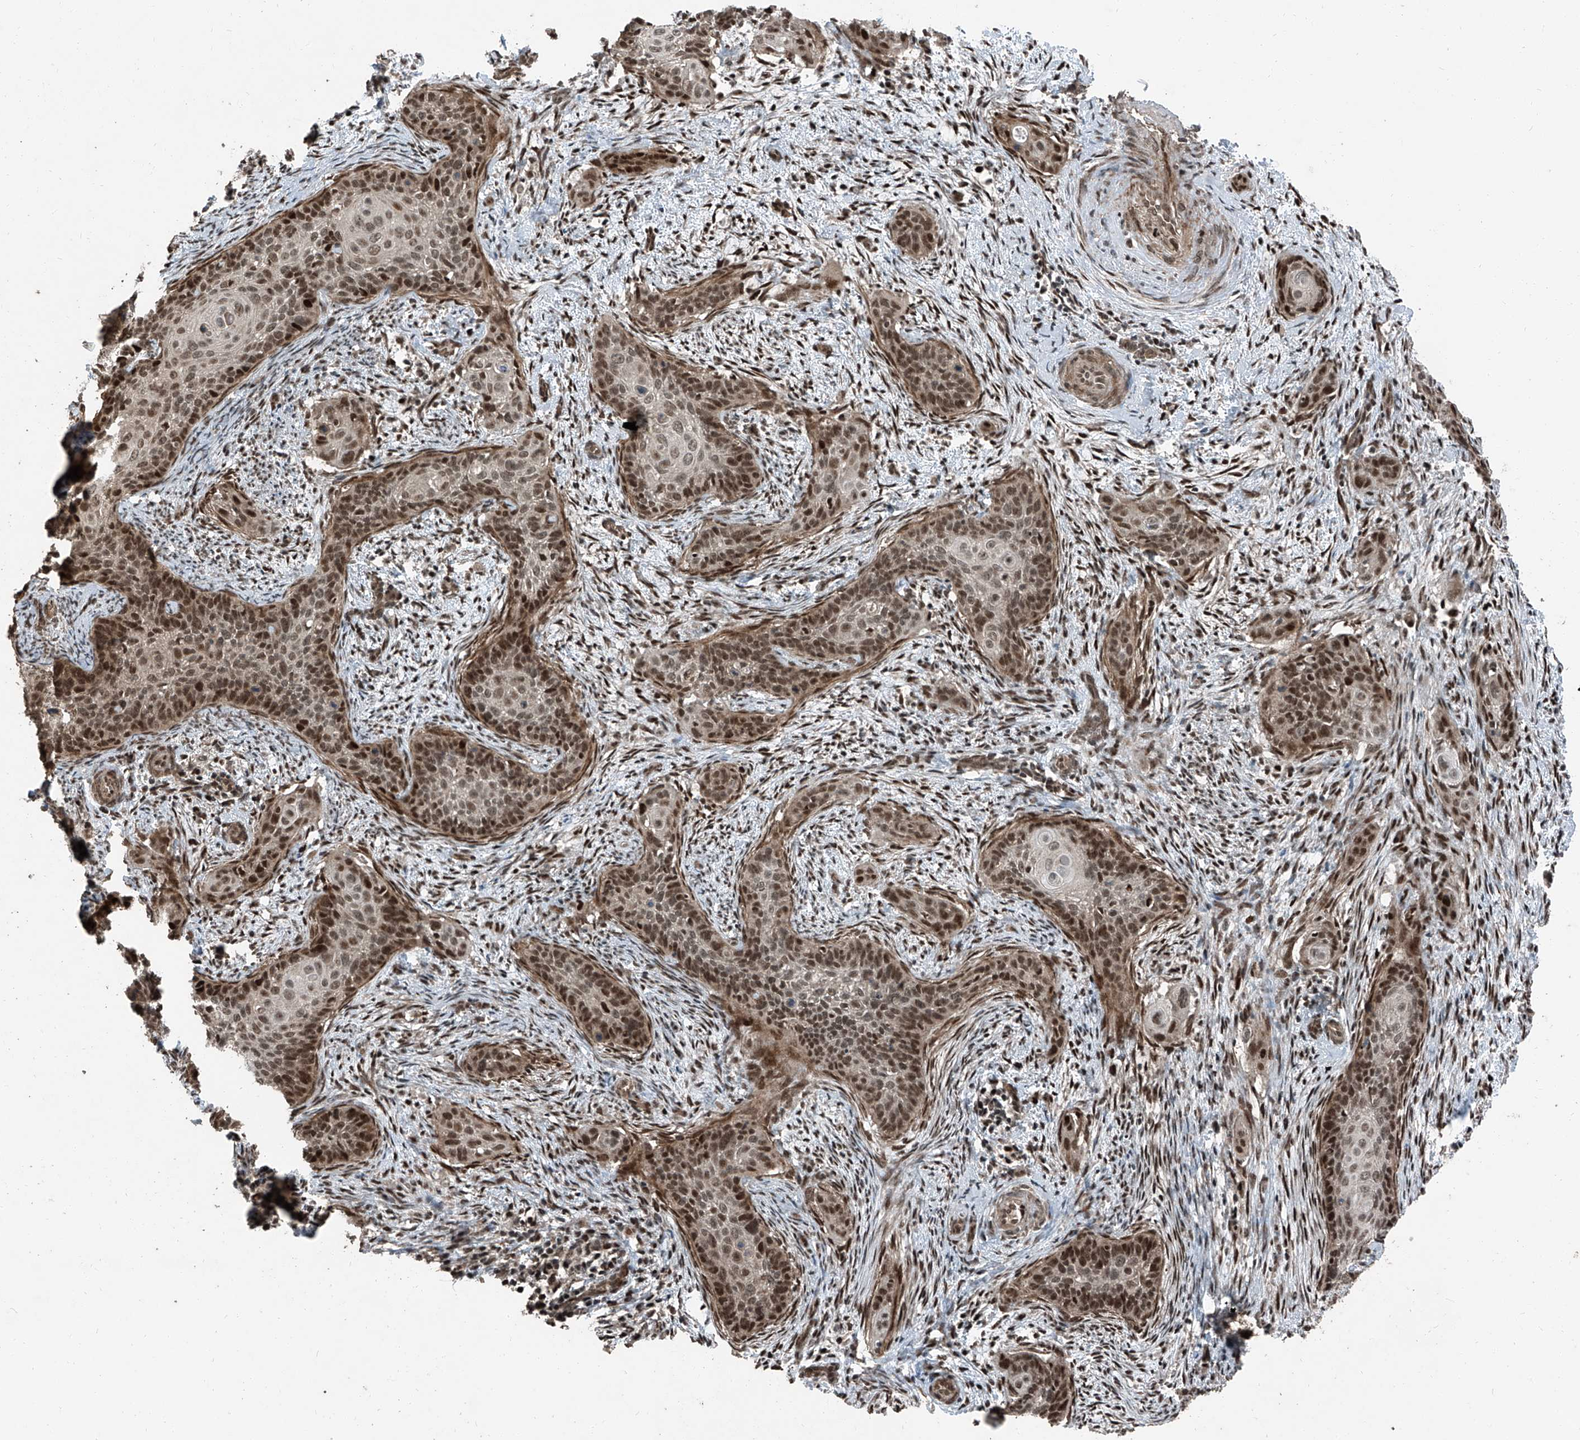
{"staining": {"intensity": "moderate", "quantity": ">75%", "location": "nuclear"}, "tissue": "cervical cancer", "cell_type": "Tumor cells", "image_type": "cancer", "snomed": [{"axis": "morphology", "description": "Squamous cell carcinoma, NOS"}, {"axis": "topography", "description": "Cervix"}], "caption": "The immunohistochemical stain labels moderate nuclear positivity in tumor cells of cervical cancer tissue. Using DAB (brown) and hematoxylin (blue) stains, captured at high magnification using brightfield microscopy.", "gene": "ZNF570", "patient": {"sex": "female", "age": 33}}